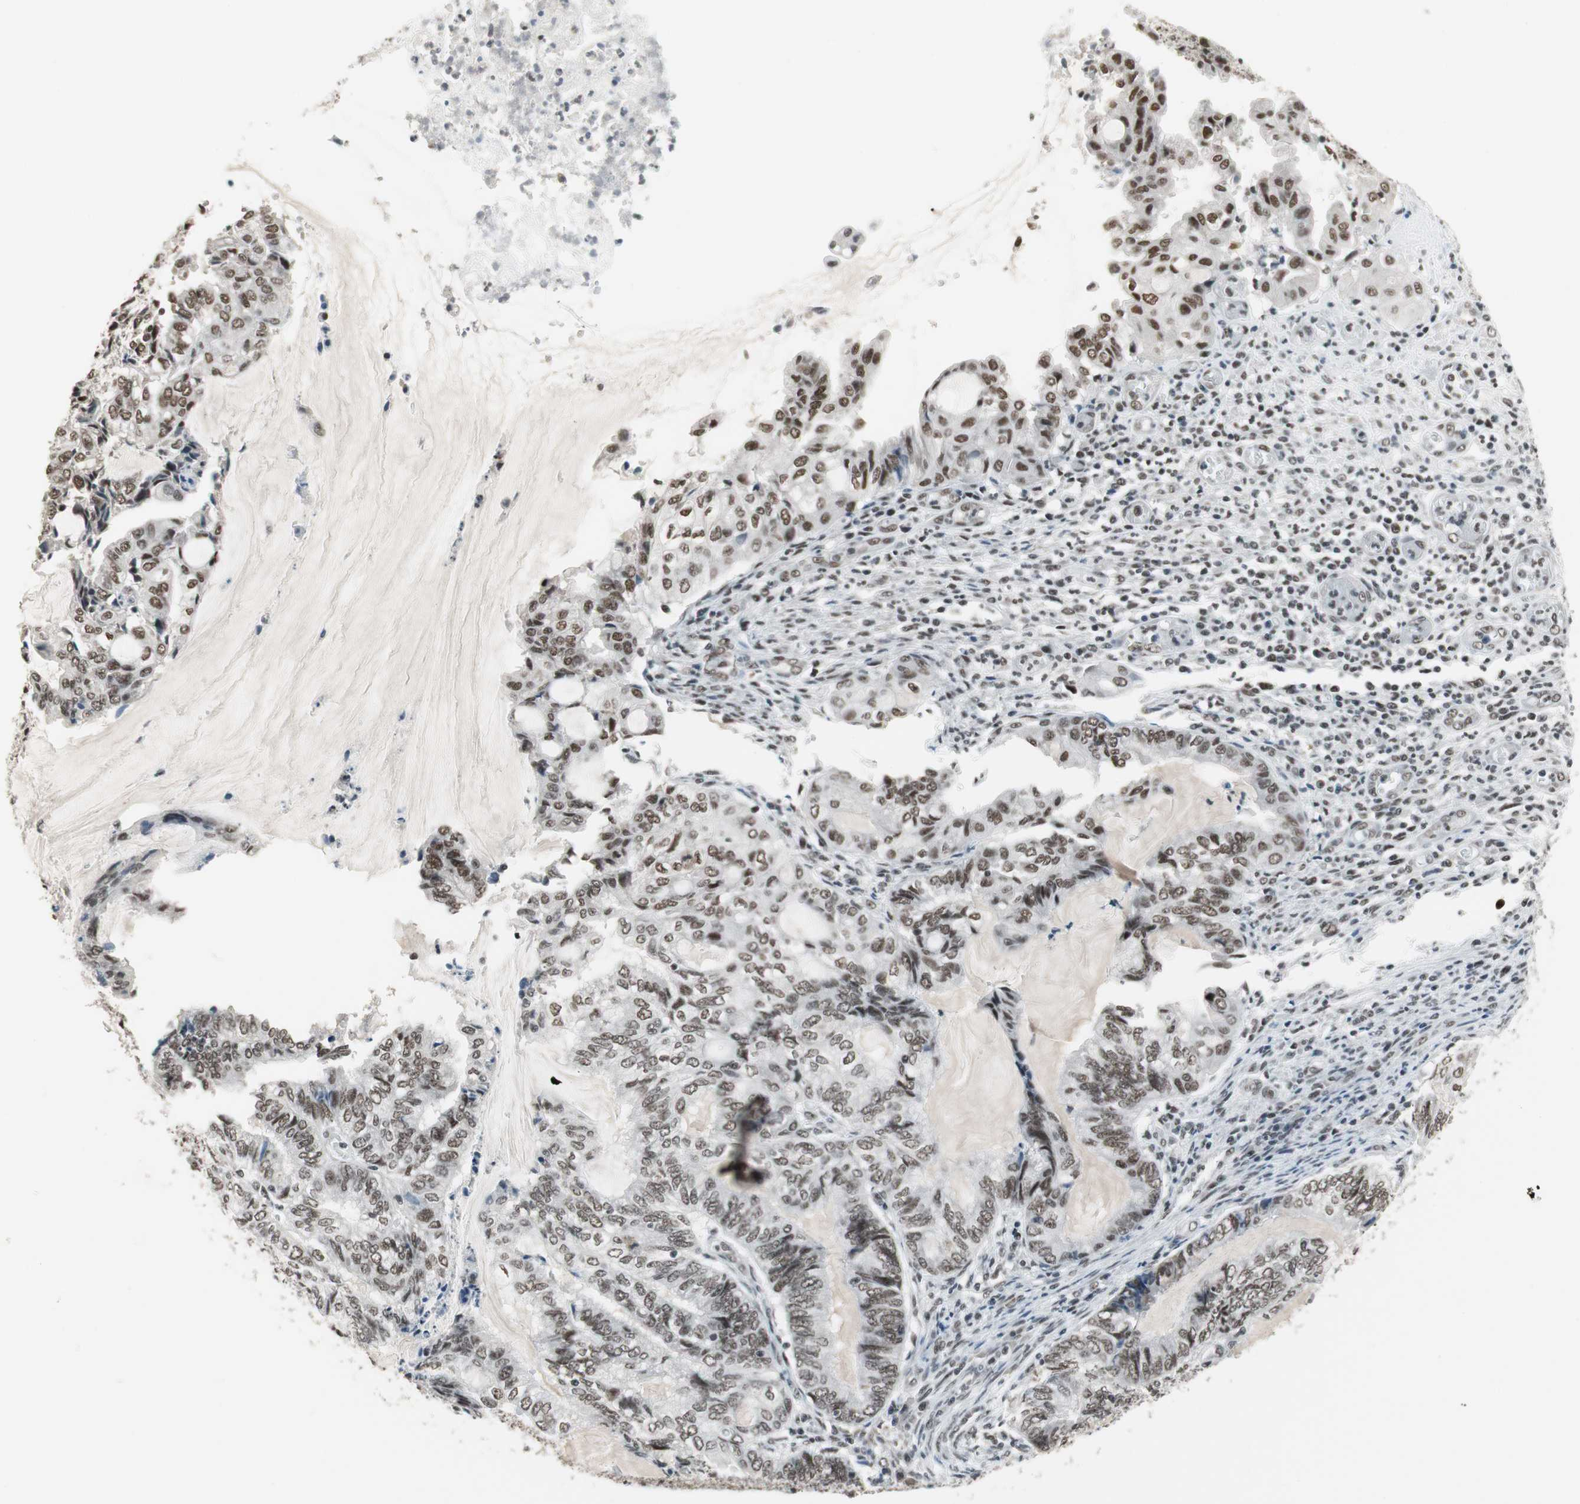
{"staining": {"intensity": "moderate", "quantity": ">75%", "location": "nuclear"}, "tissue": "endometrial cancer", "cell_type": "Tumor cells", "image_type": "cancer", "snomed": [{"axis": "morphology", "description": "Adenocarcinoma, NOS"}, {"axis": "topography", "description": "Uterus"}, {"axis": "topography", "description": "Endometrium"}], "caption": "Brown immunohistochemical staining in endometrial cancer exhibits moderate nuclear positivity in approximately >75% of tumor cells. (DAB (3,3'-diaminobenzidine) = brown stain, brightfield microscopy at high magnification).", "gene": "RTF1", "patient": {"sex": "female", "age": 70}}